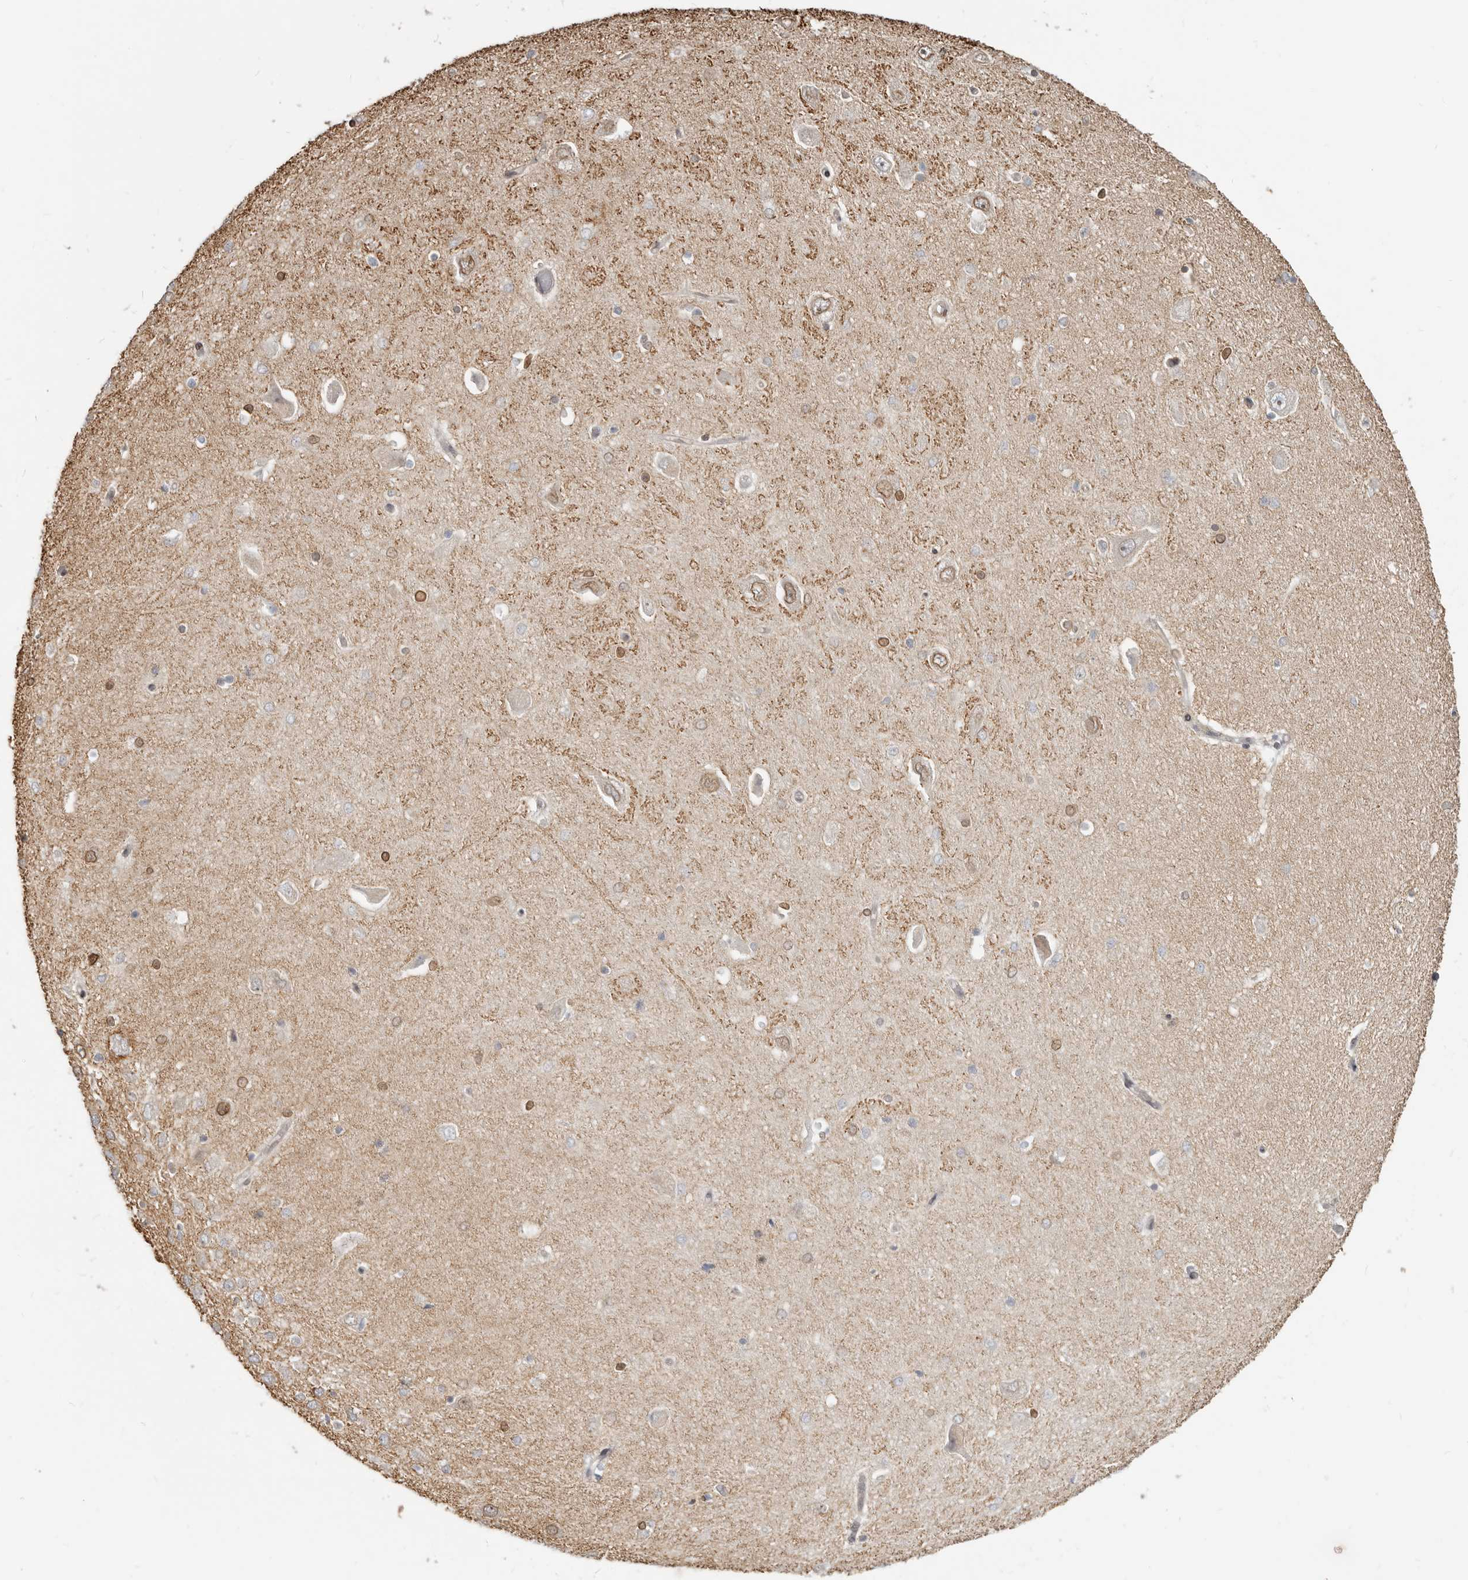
{"staining": {"intensity": "negative", "quantity": "none", "location": "none"}, "tissue": "hippocampus", "cell_type": "Glial cells", "image_type": "normal", "snomed": [{"axis": "morphology", "description": "Normal tissue, NOS"}, {"axis": "topography", "description": "Hippocampus"}], "caption": "Immunohistochemistry (IHC) micrograph of unremarkable hippocampus: human hippocampus stained with DAB reveals no significant protein positivity in glial cells. The staining is performed using DAB (3,3'-diaminobenzidine) brown chromogen with nuclei counter-stained in using hematoxylin.", "gene": "NUP153", "patient": {"sex": "male", "age": 45}}